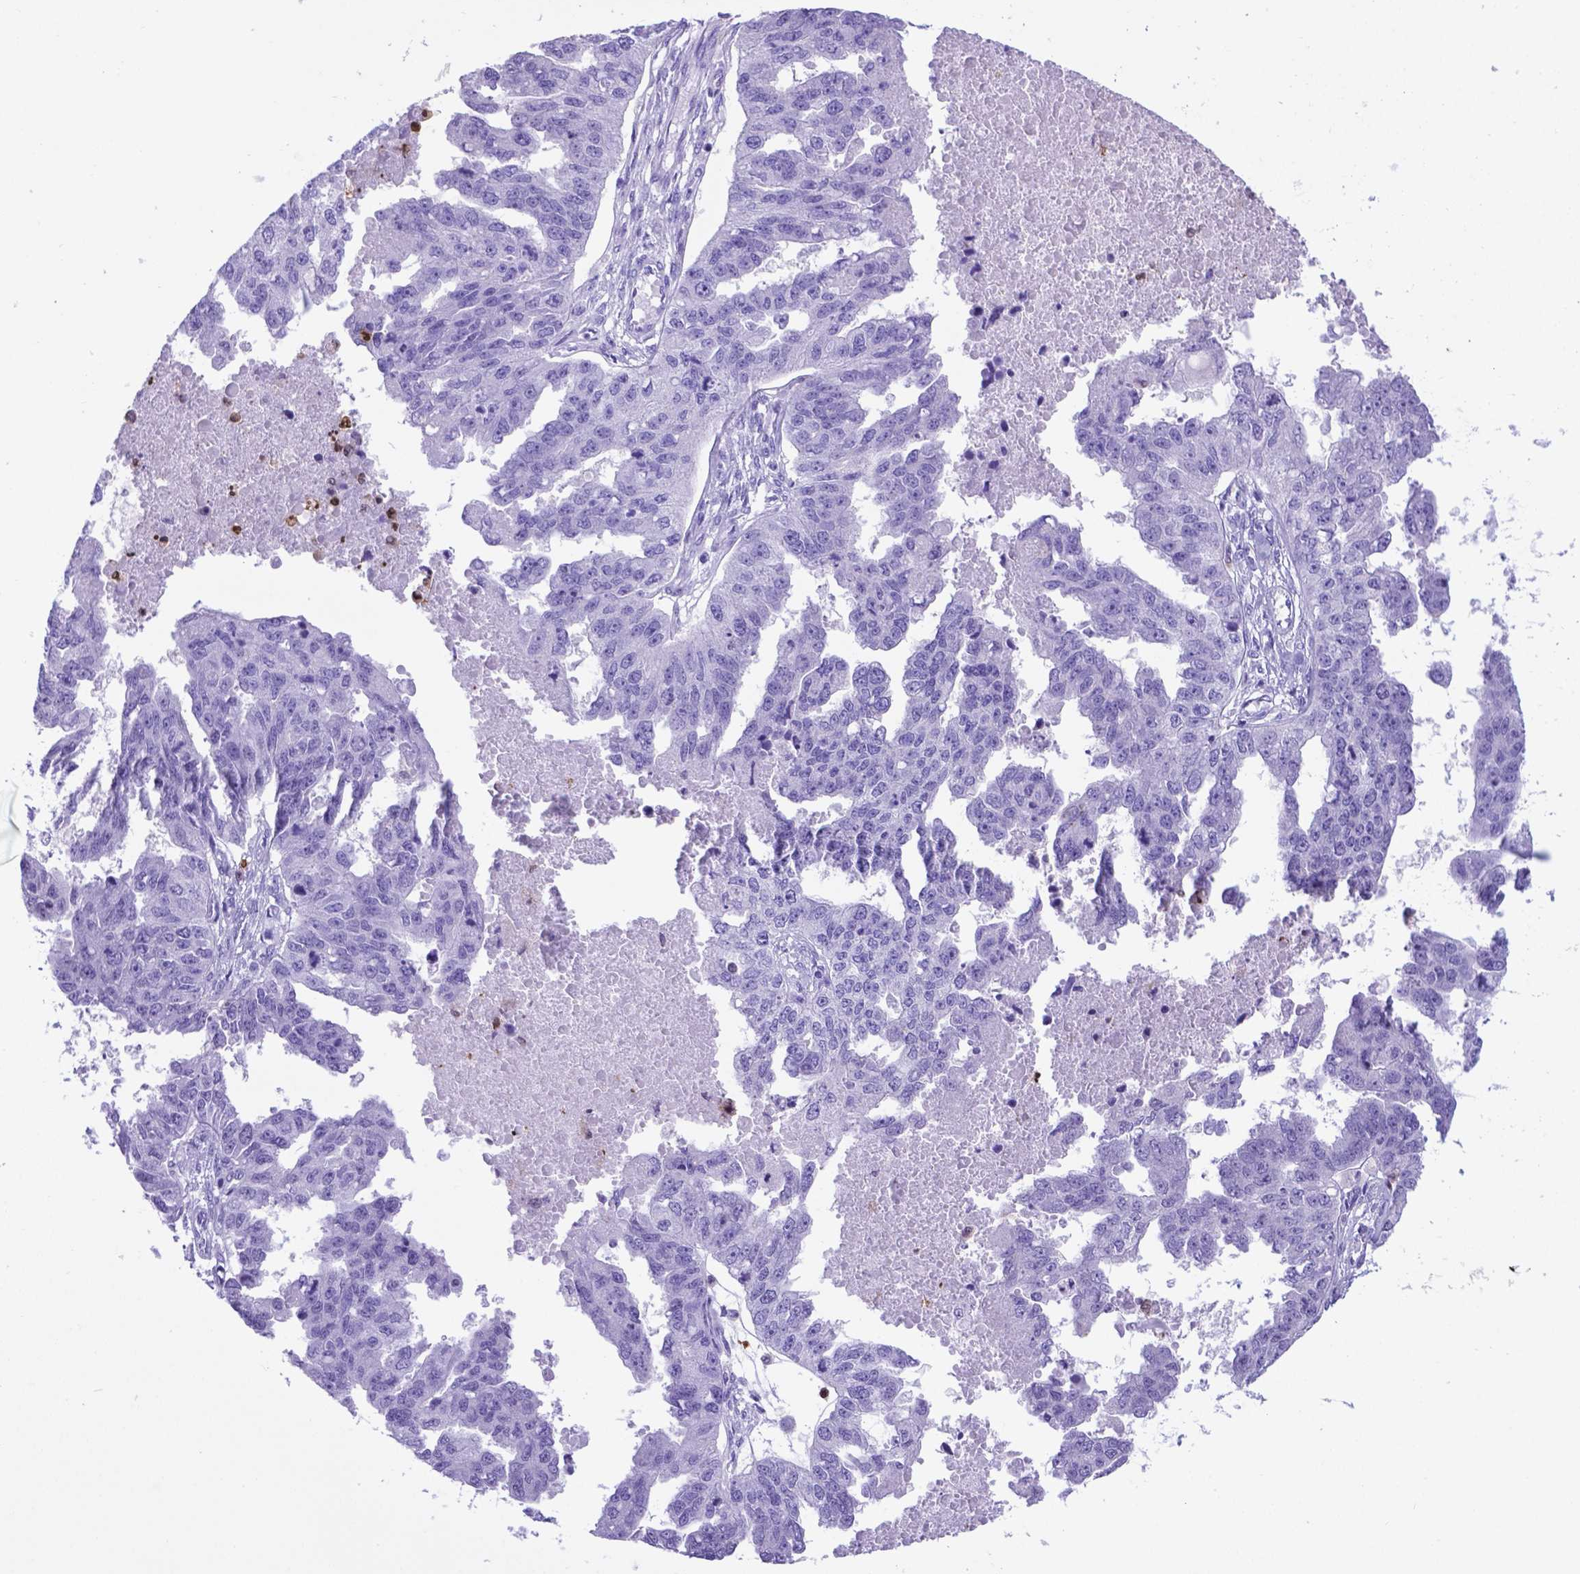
{"staining": {"intensity": "negative", "quantity": "none", "location": "none"}, "tissue": "ovarian cancer", "cell_type": "Tumor cells", "image_type": "cancer", "snomed": [{"axis": "morphology", "description": "Cystadenocarcinoma, serous, NOS"}, {"axis": "topography", "description": "Ovary"}], "caption": "Ovarian cancer (serous cystadenocarcinoma) was stained to show a protein in brown. There is no significant staining in tumor cells. (DAB immunohistochemistry (IHC), high magnification).", "gene": "LZTR1", "patient": {"sex": "female", "age": 58}}